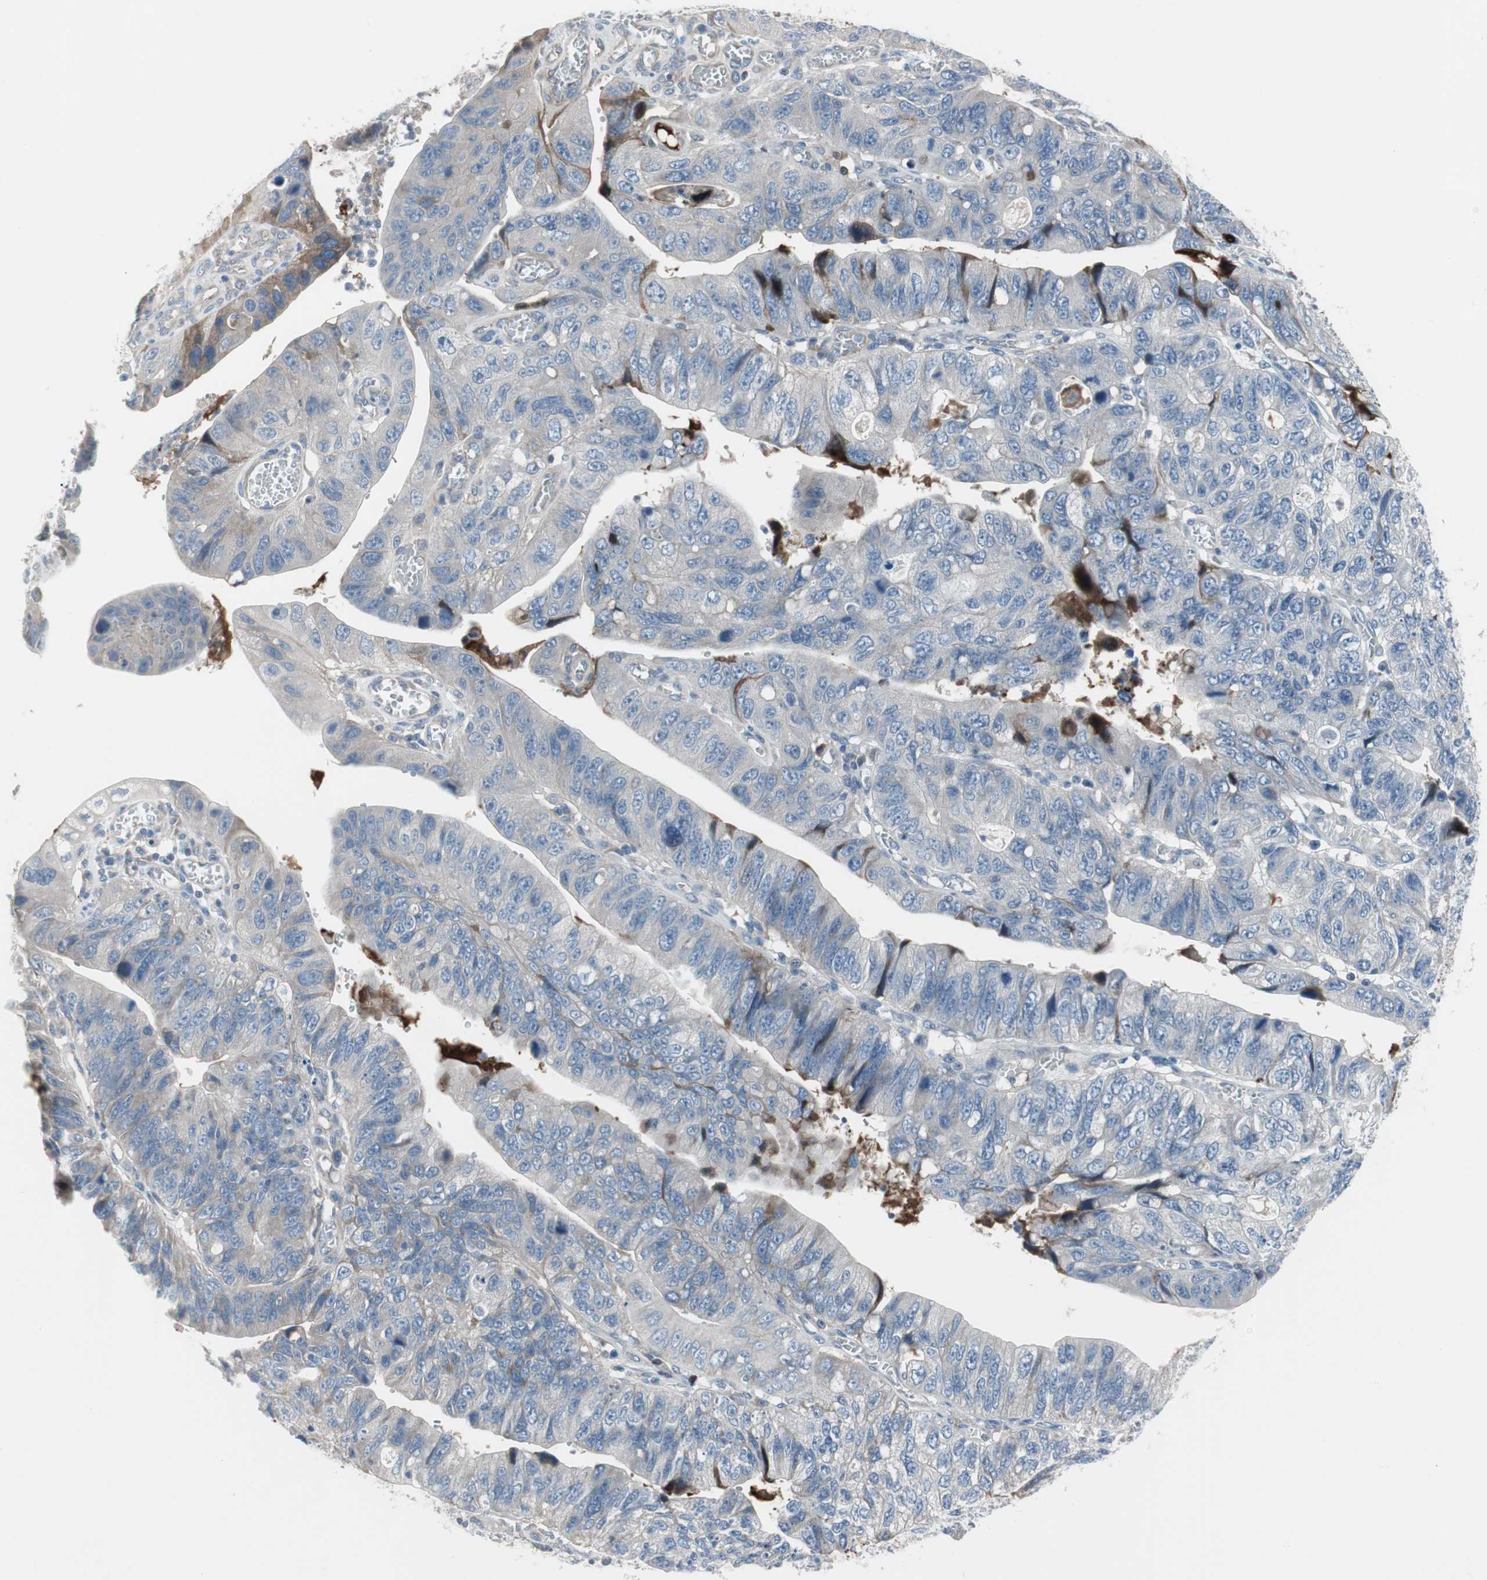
{"staining": {"intensity": "strong", "quantity": "<25%", "location": "cytoplasmic/membranous"}, "tissue": "stomach cancer", "cell_type": "Tumor cells", "image_type": "cancer", "snomed": [{"axis": "morphology", "description": "Adenocarcinoma, NOS"}, {"axis": "topography", "description": "Stomach"}], "caption": "Immunohistochemical staining of stomach cancer (adenocarcinoma) reveals strong cytoplasmic/membranous protein expression in approximately <25% of tumor cells.", "gene": "PIGR", "patient": {"sex": "male", "age": 59}}